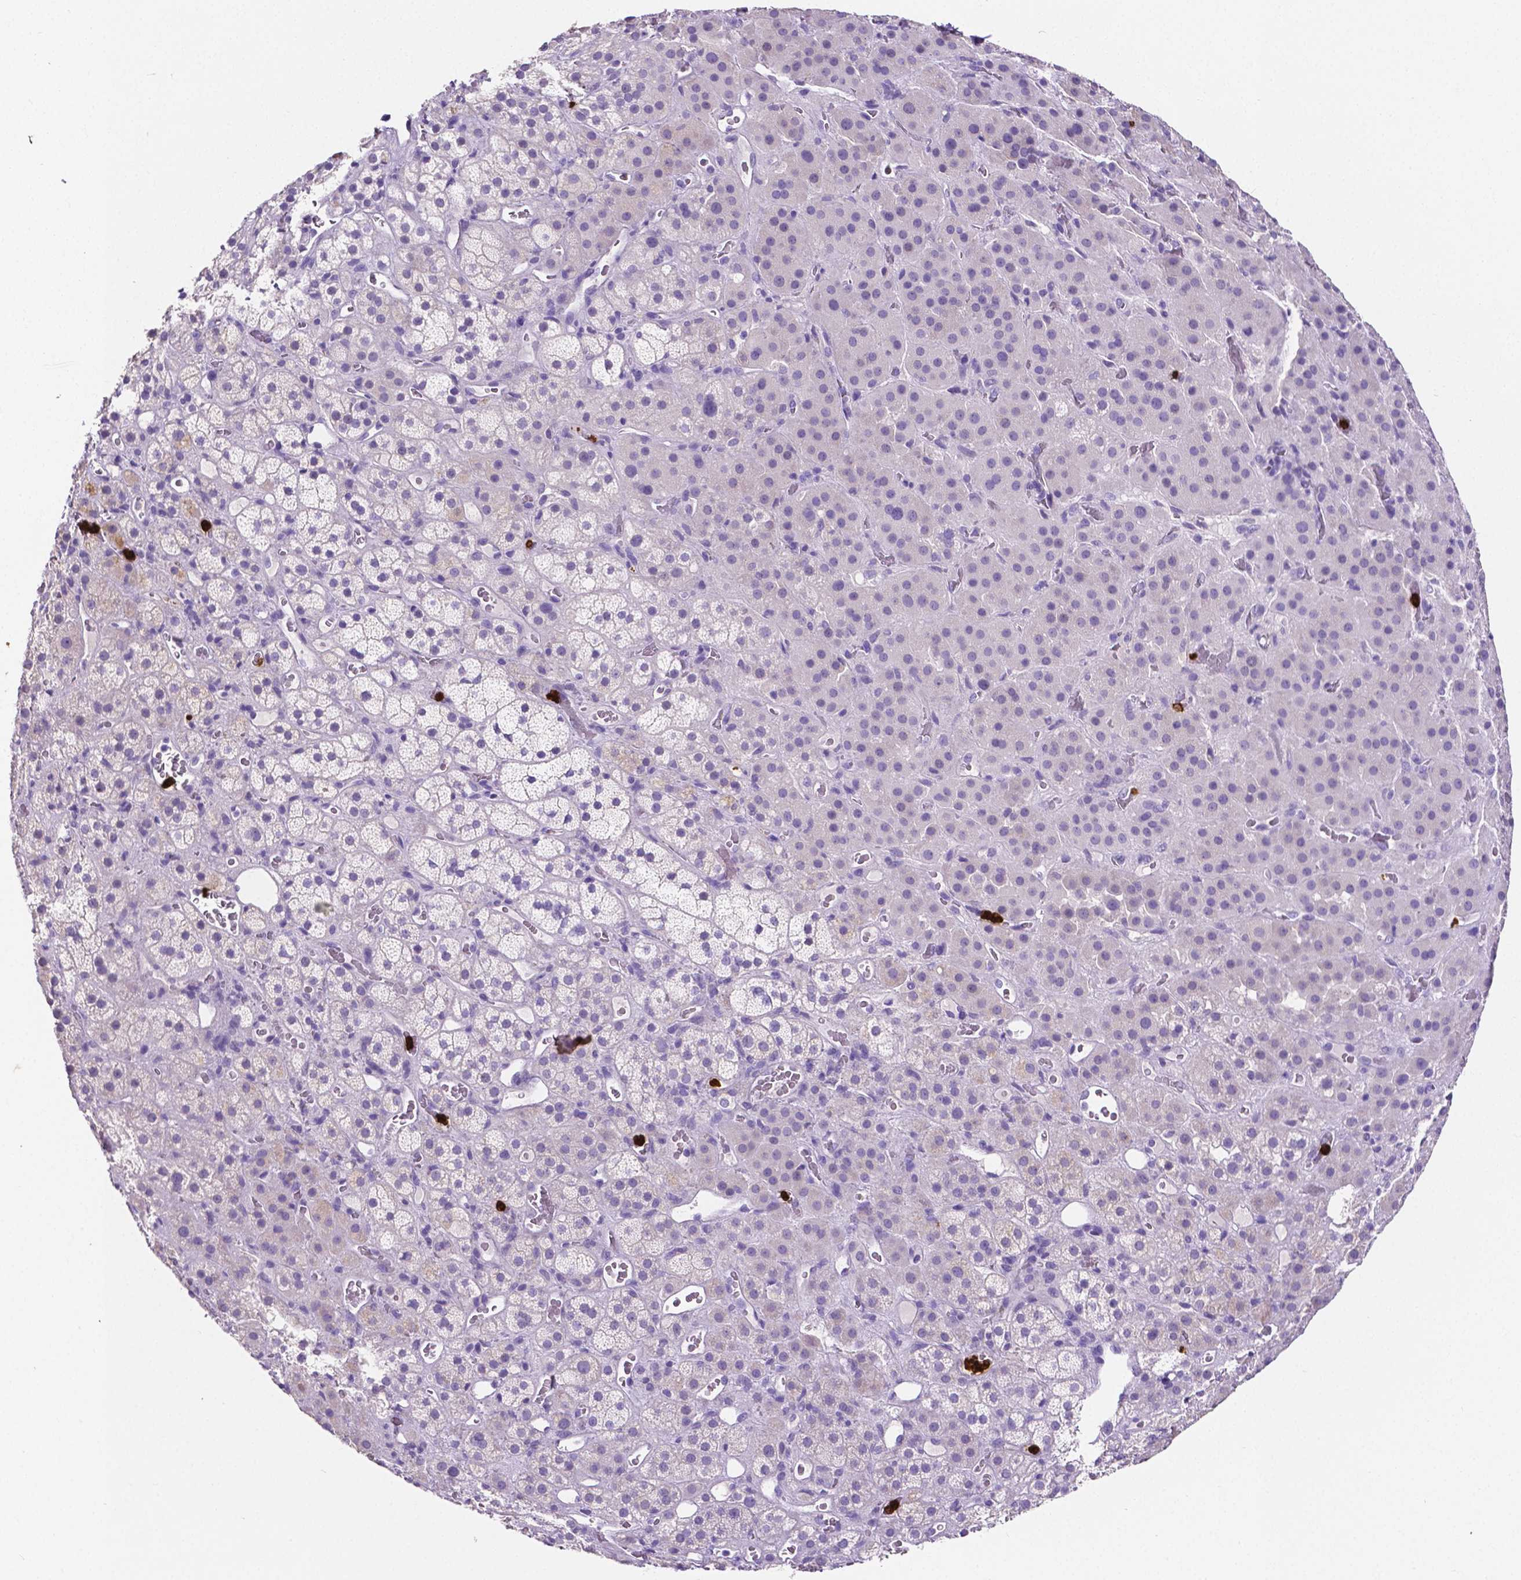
{"staining": {"intensity": "negative", "quantity": "none", "location": "none"}, "tissue": "adrenal gland", "cell_type": "Glandular cells", "image_type": "normal", "snomed": [{"axis": "morphology", "description": "Normal tissue, NOS"}, {"axis": "topography", "description": "Adrenal gland"}], "caption": "High magnification brightfield microscopy of unremarkable adrenal gland stained with DAB (brown) and counterstained with hematoxylin (blue): glandular cells show no significant staining. Nuclei are stained in blue.", "gene": "MMP9", "patient": {"sex": "male", "age": 57}}